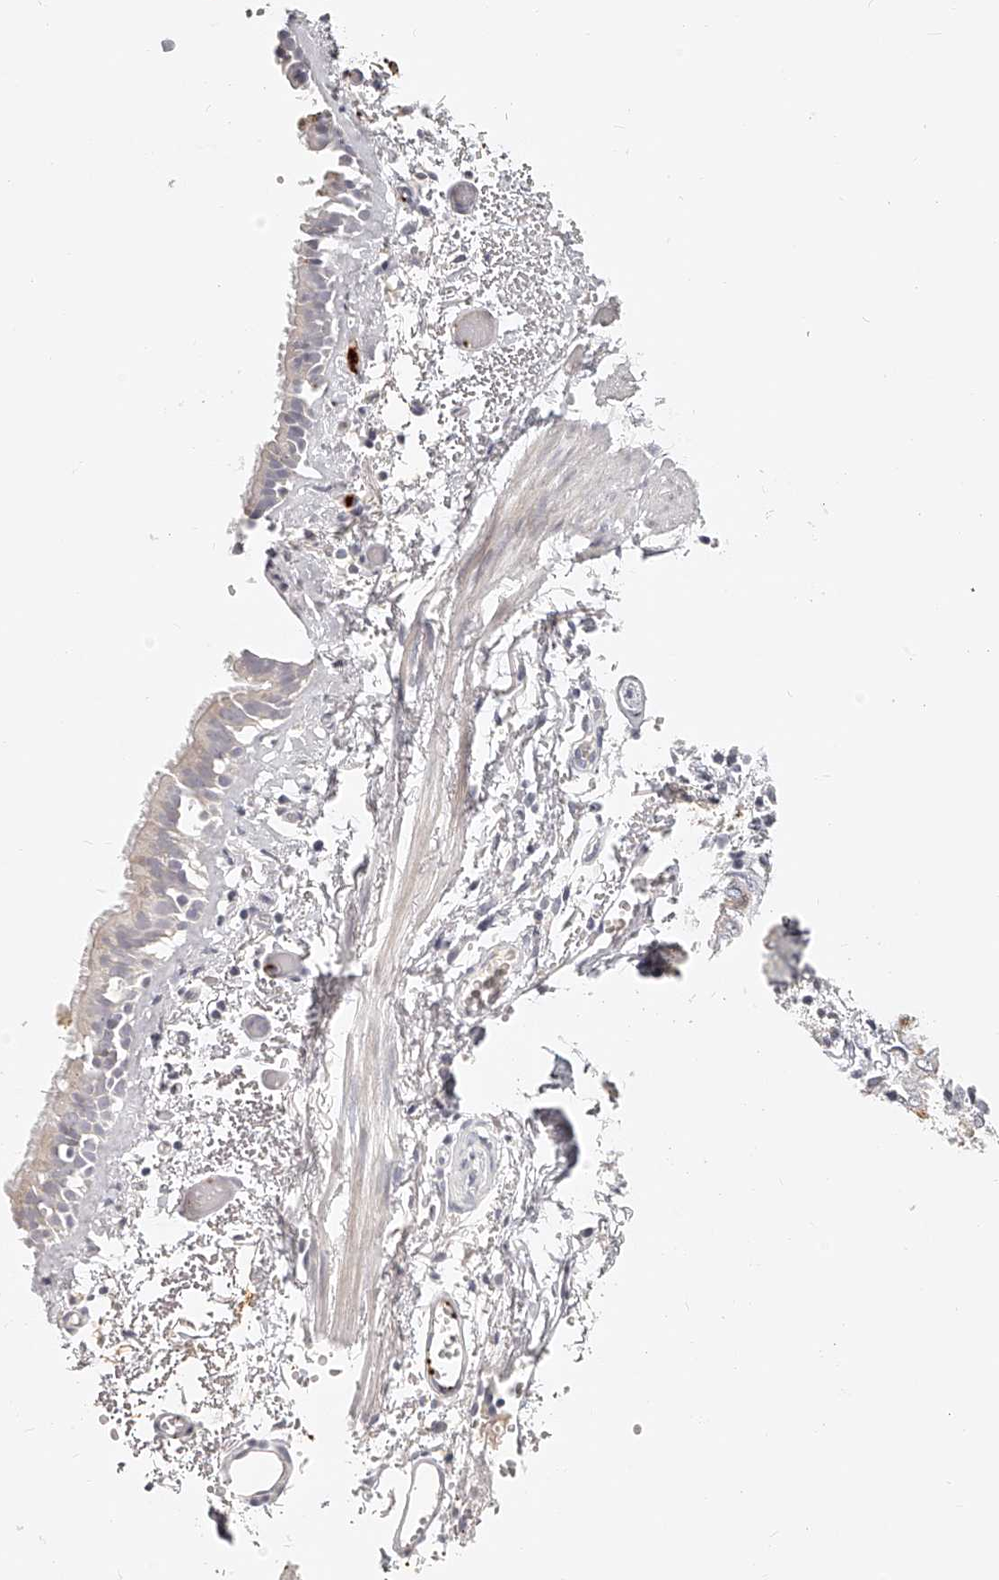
{"staining": {"intensity": "weak", "quantity": "<25%", "location": "cytoplasmic/membranous"}, "tissue": "bronchus", "cell_type": "Respiratory epithelial cells", "image_type": "normal", "snomed": [{"axis": "morphology", "description": "Normal tissue, NOS"}, {"axis": "topography", "description": "Bronchus"}, {"axis": "topography", "description": "Lung"}], "caption": "IHC of benign bronchus displays no expression in respiratory epithelial cells. Nuclei are stained in blue.", "gene": "ITGB3", "patient": {"sex": "male", "age": 56}}